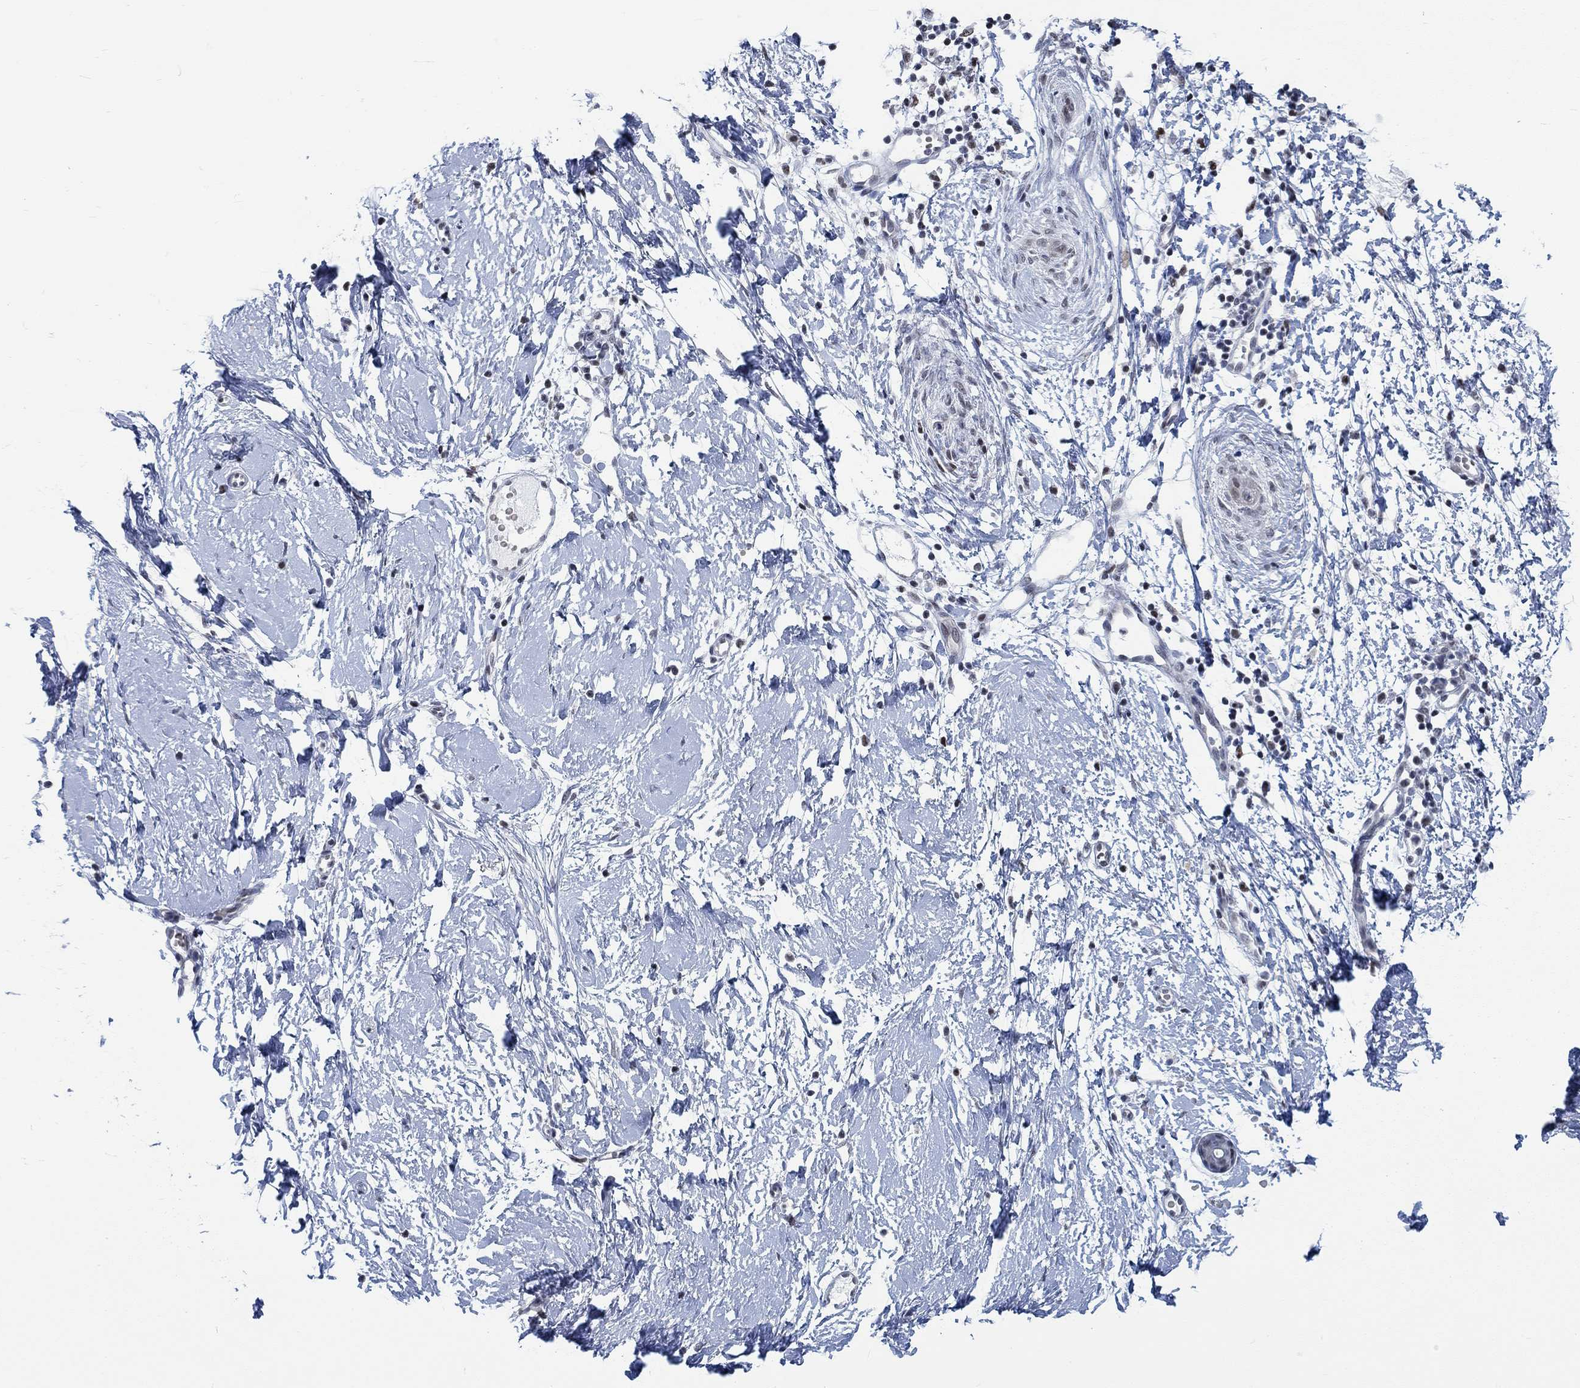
{"staining": {"intensity": "negative", "quantity": "none", "location": "none"}, "tissue": "skin cancer", "cell_type": "Tumor cells", "image_type": "cancer", "snomed": [{"axis": "morphology", "description": "Normal tissue, NOS"}, {"axis": "morphology", "description": "Basal cell carcinoma"}, {"axis": "topography", "description": "Skin"}], "caption": "There is no significant staining in tumor cells of basal cell carcinoma (skin).", "gene": "KCNH8", "patient": {"sex": "male", "age": 84}}